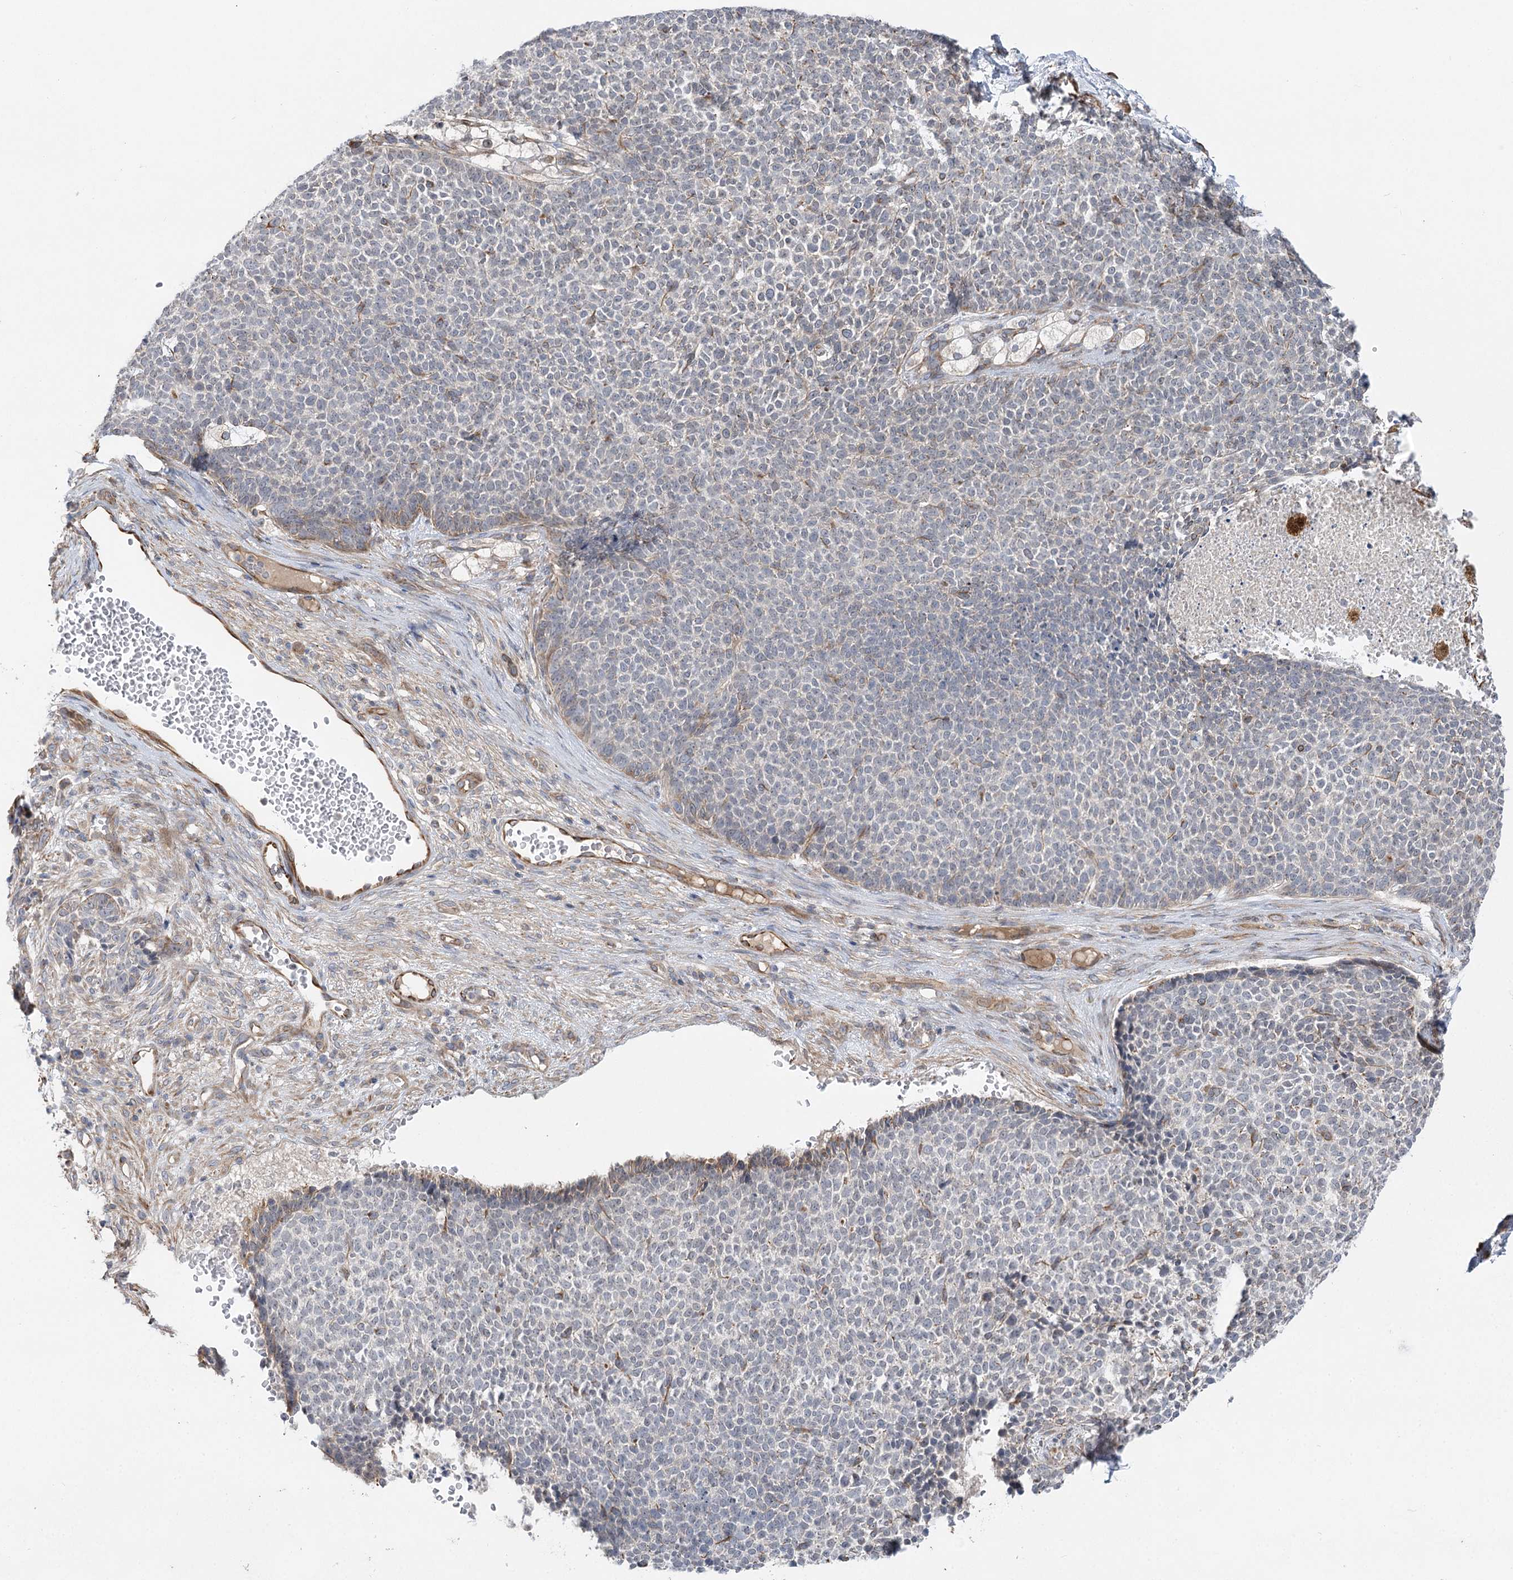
{"staining": {"intensity": "weak", "quantity": "<25%", "location": "cytoplasmic/membranous"}, "tissue": "skin cancer", "cell_type": "Tumor cells", "image_type": "cancer", "snomed": [{"axis": "morphology", "description": "Basal cell carcinoma"}, {"axis": "topography", "description": "Skin"}], "caption": "Photomicrograph shows no significant protein staining in tumor cells of skin cancer.", "gene": "KIAA0825", "patient": {"sex": "female", "age": 84}}